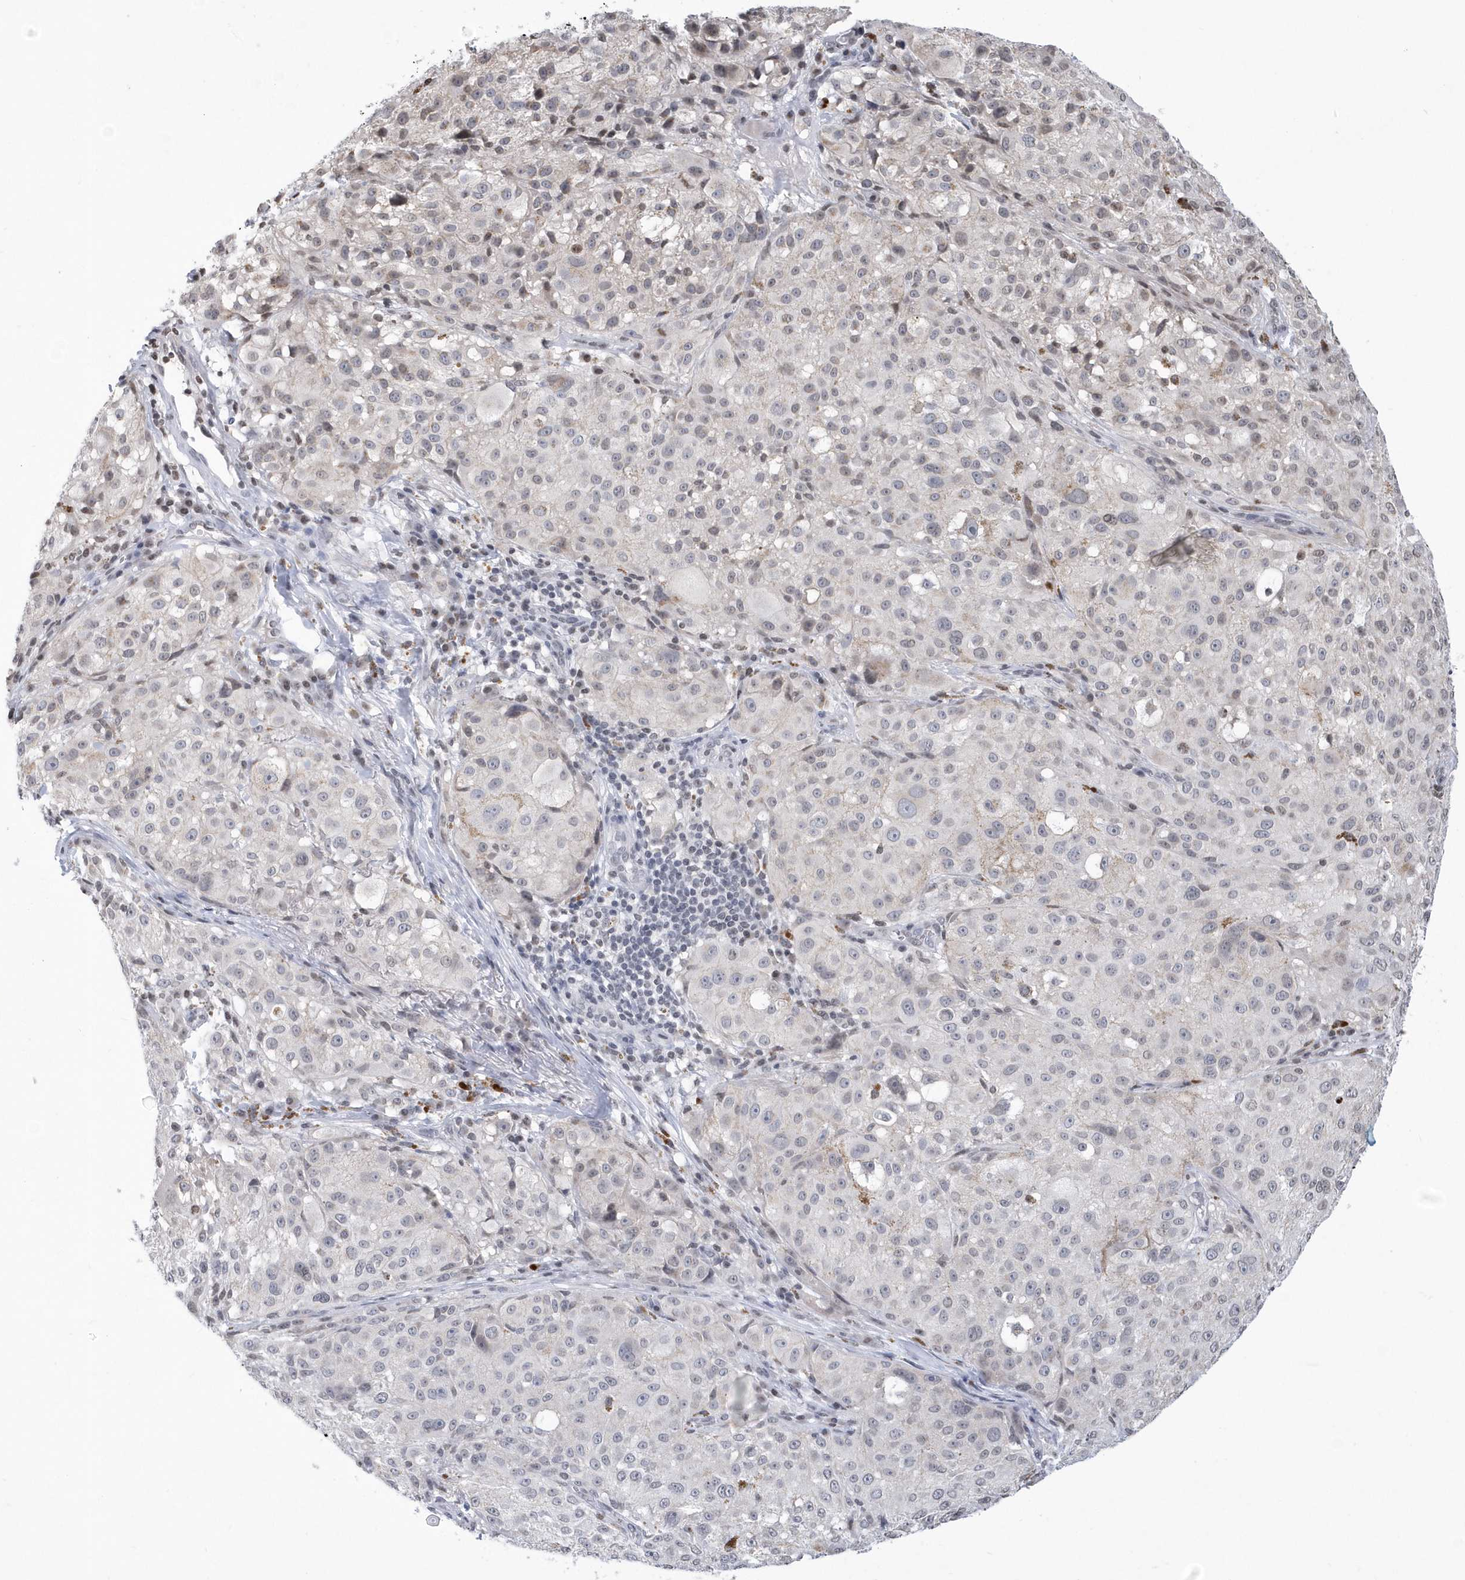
{"staining": {"intensity": "negative", "quantity": "none", "location": "none"}, "tissue": "melanoma", "cell_type": "Tumor cells", "image_type": "cancer", "snomed": [{"axis": "morphology", "description": "Necrosis, NOS"}, {"axis": "morphology", "description": "Malignant melanoma, NOS"}, {"axis": "topography", "description": "Skin"}], "caption": "This is an immunohistochemistry (IHC) photomicrograph of malignant melanoma. There is no staining in tumor cells.", "gene": "VWA5B2", "patient": {"sex": "female", "age": 87}}